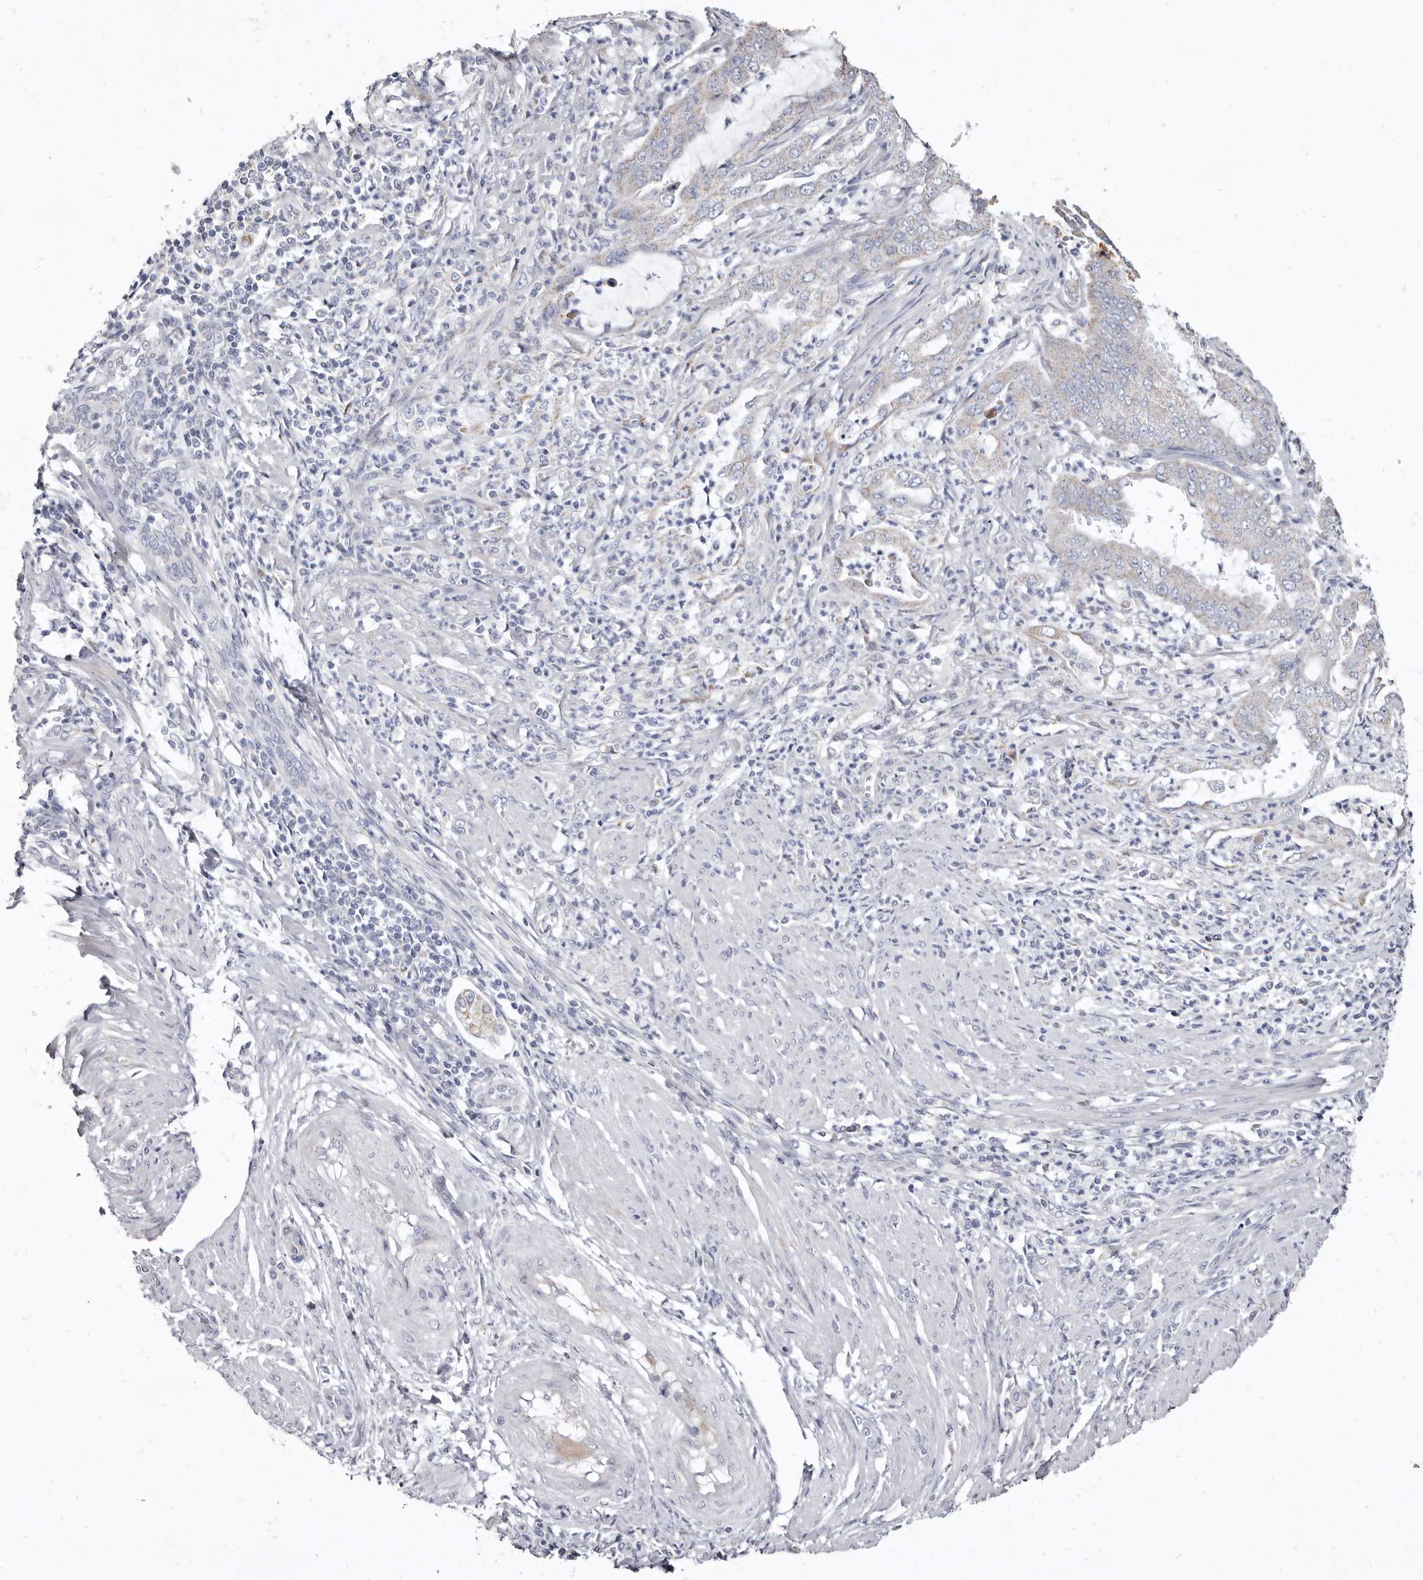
{"staining": {"intensity": "negative", "quantity": "none", "location": "none"}, "tissue": "endometrial cancer", "cell_type": "Tumor cells", "image_type": "cancer", "snomed": [{"axis": "morphology", "description": "Adenocarcinoma, NOS"}, {"axis": "topography", "description": "Endometrium"}], "caption": "Immunohistochemistry histopathology image of human endometrial cancer (adenocarcinoma) stained for a protein (brown), which exhibits no expression in tumor cells. (DAB immunohistochemistry (IHC) with hematoxylin counter stain).", "gene": "CYP2E1", "patient": {"sex": "female", "age": 51}}